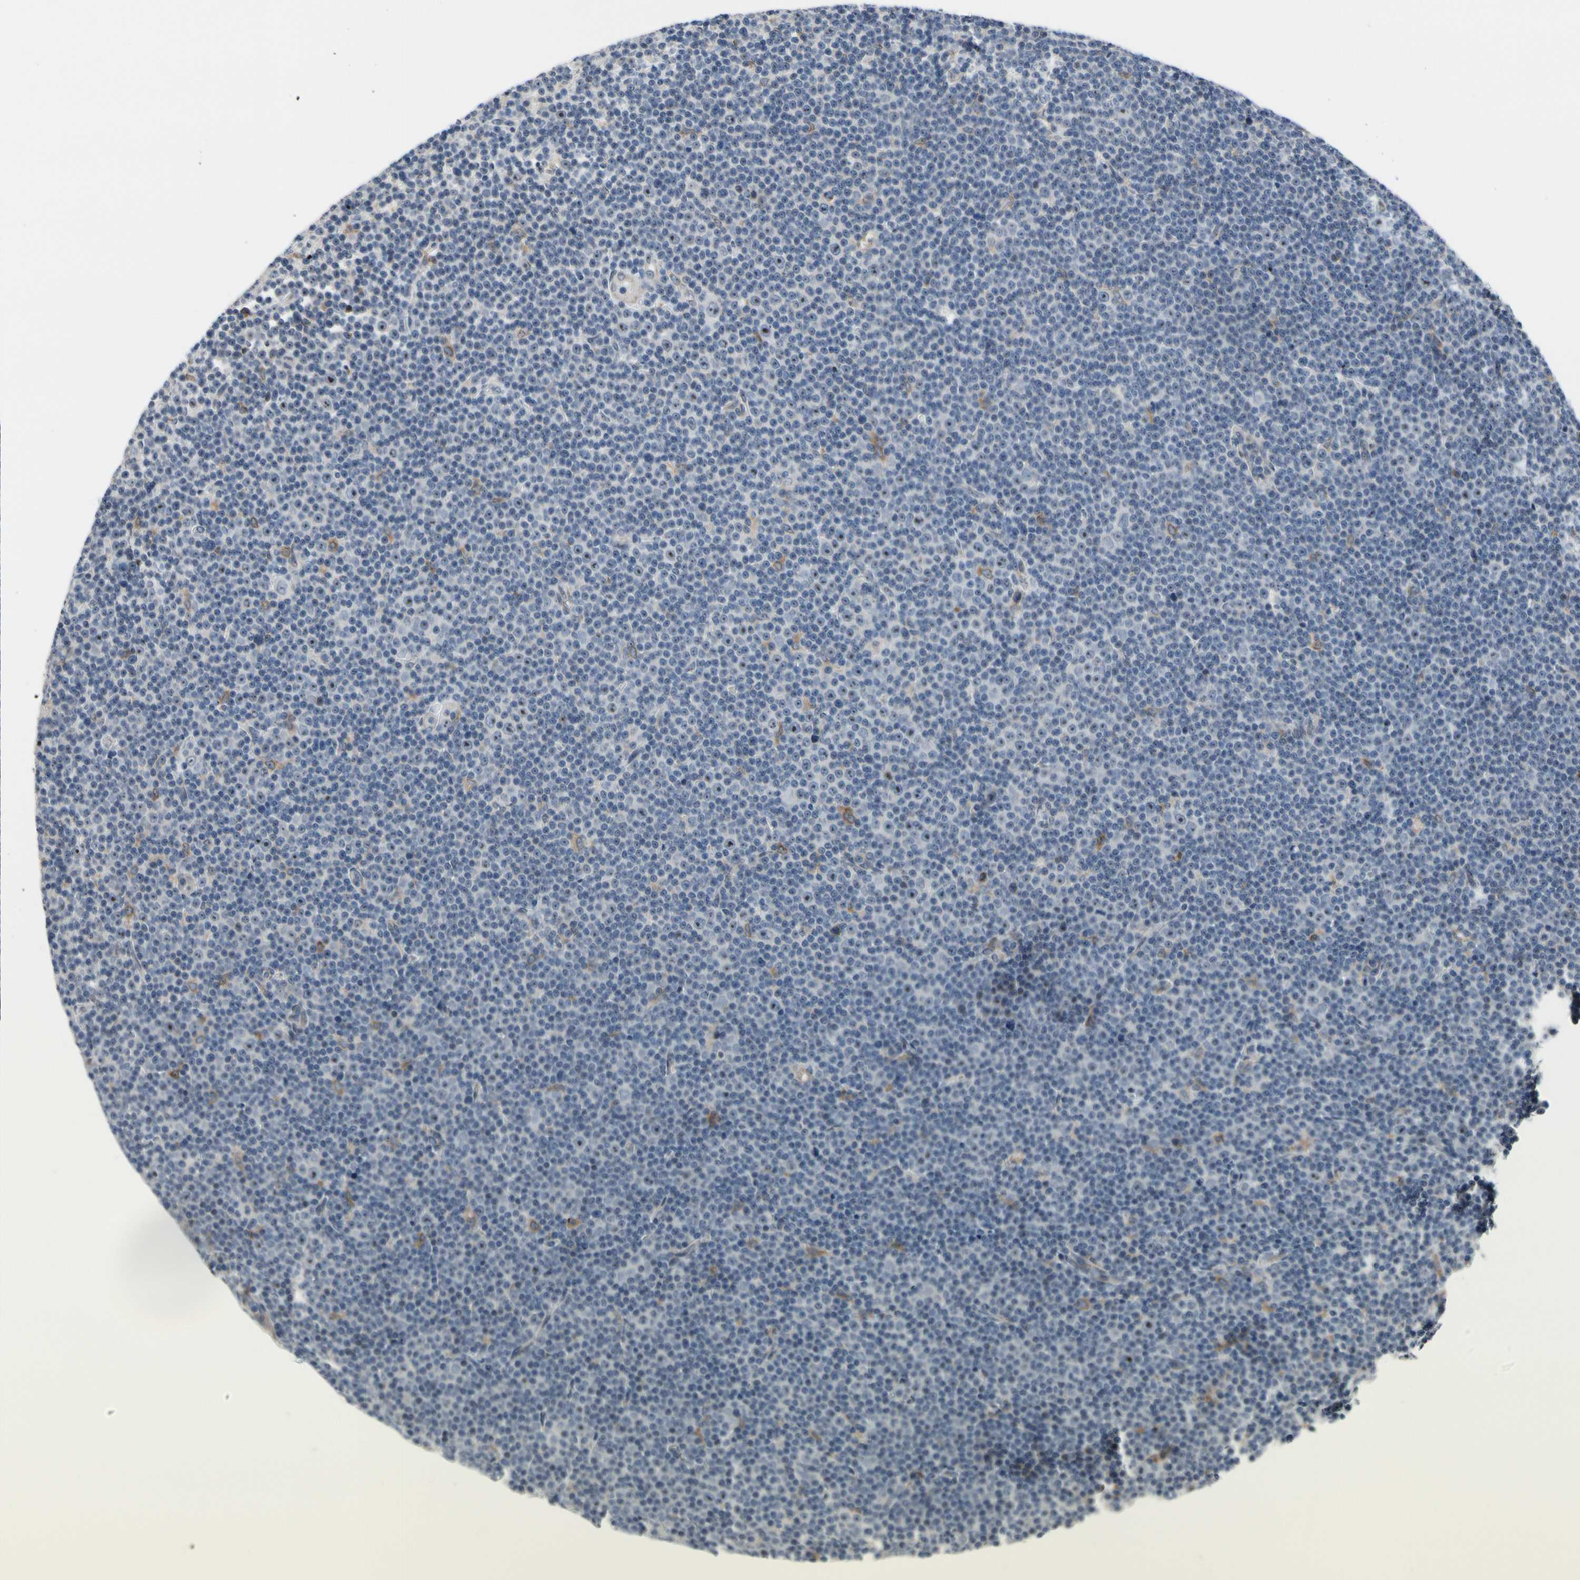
{"staining": {"intensity": "negative", "quantity": "none", "location": "none"}, "tissue": "lymphoma", "cell_type": "Tumor cells", "image_type": "cancer", "snomed": [{"axis": "morphology", "description": "Malignant lymphoma, non-Hodgkin's type, Low grade"}, {"axis": "topography", "description": "Lymph node"}], "caption": "IHC of malignant lymphoma, non-Hodgkin's type (low-grade) shows no expression in tumor cells.", "gene": "TMED7", "patient": {"sex": "female", "age": 67}}